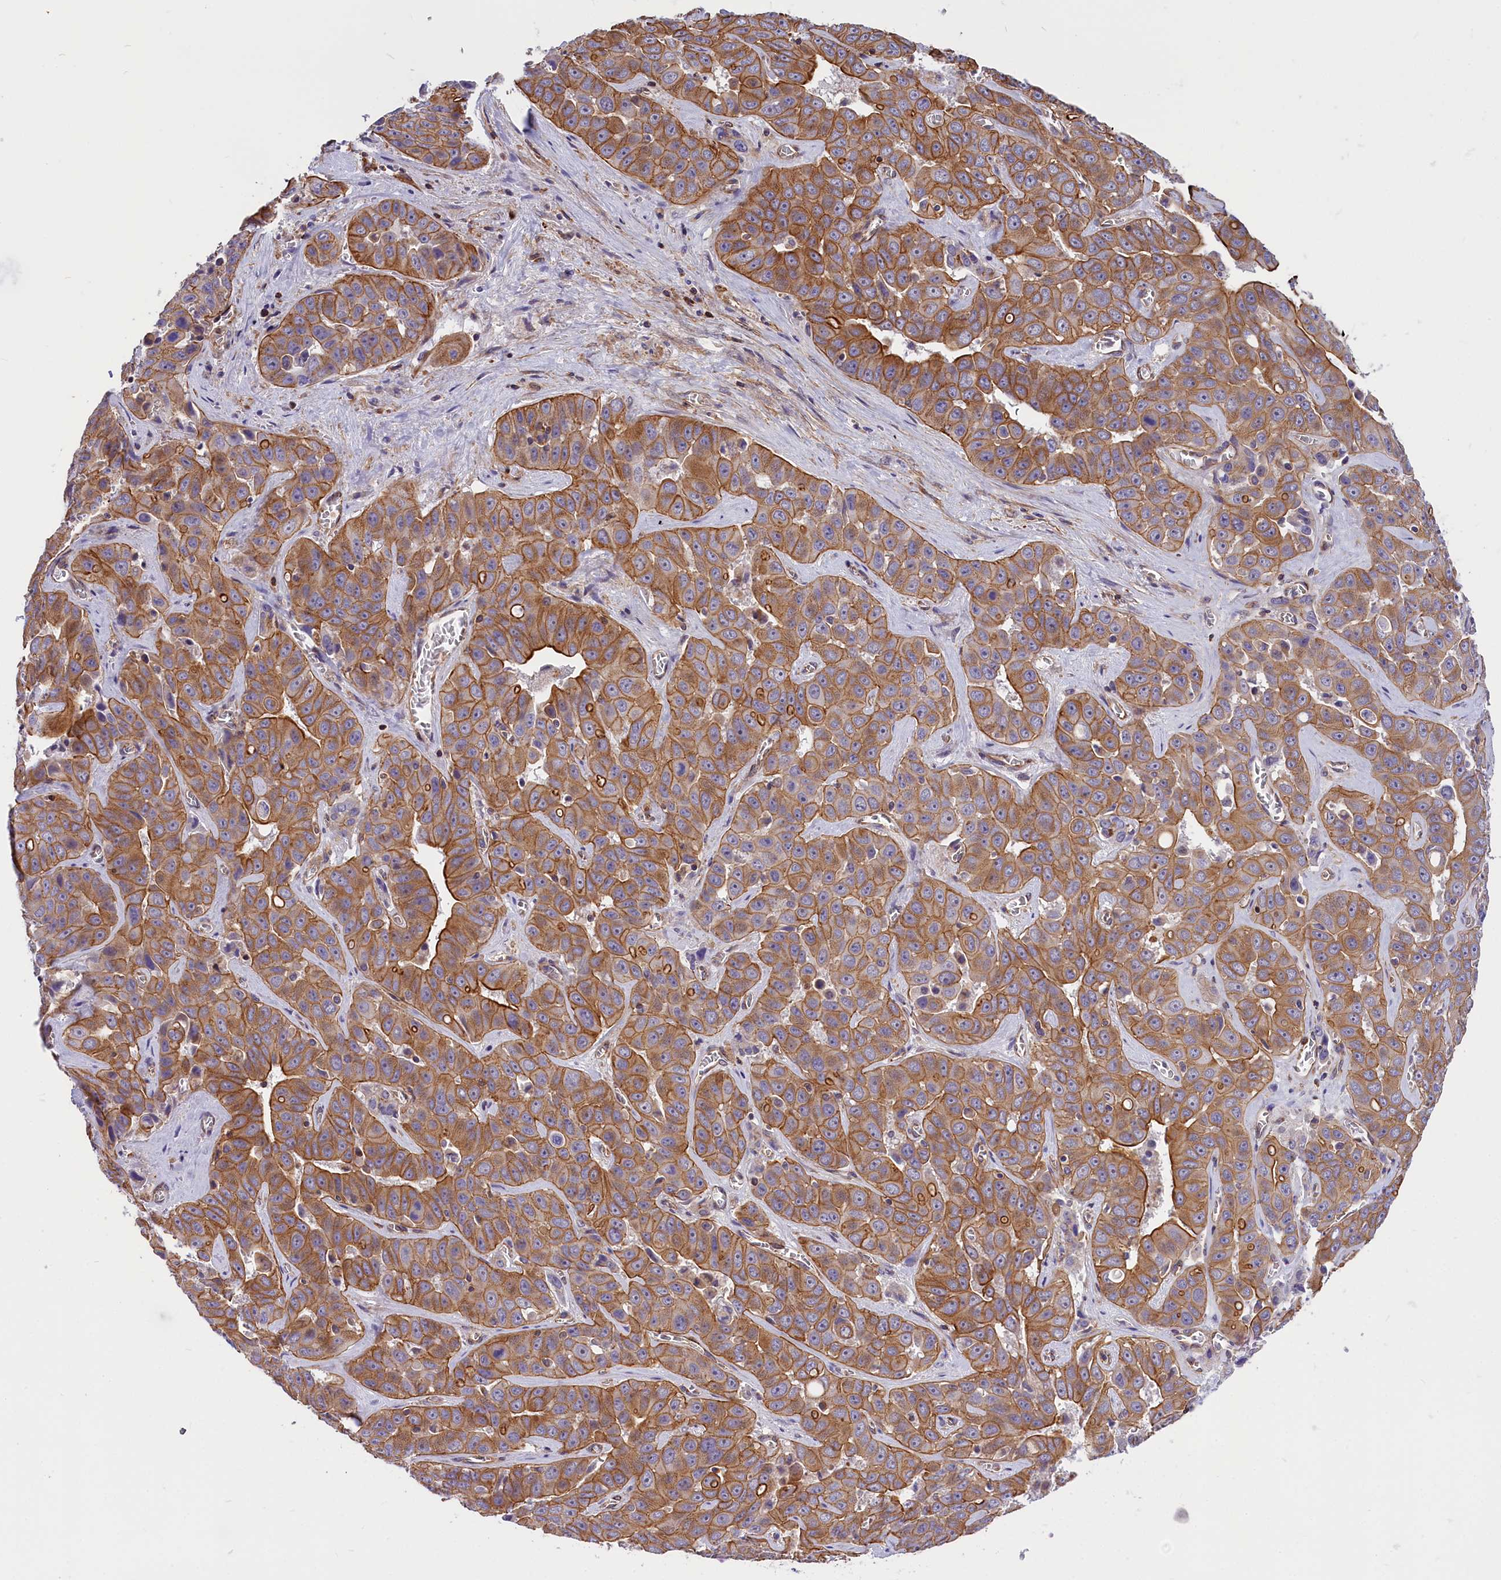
{"staining": {"intensity": "moderate", "quantity": ">75%", "location": "cytoplasmic/membranous"}, "tissue": "liver cancer", "cell_type": "Tumor cells", "image_type": "cancer", "snomed": [{"axis": "morphology", "description": "Cholangiocarcinoma"}, {"axis": "topography", "description": "Liver"}], "caption": "Liver cholangiocarcinoma stained with a brown dye exhibits moderate cytoplasmic/membranous positive staining in approximately >75% of tumor cells.", "gene": "MED20", "patient": {"sex": "female", "age": 52}}